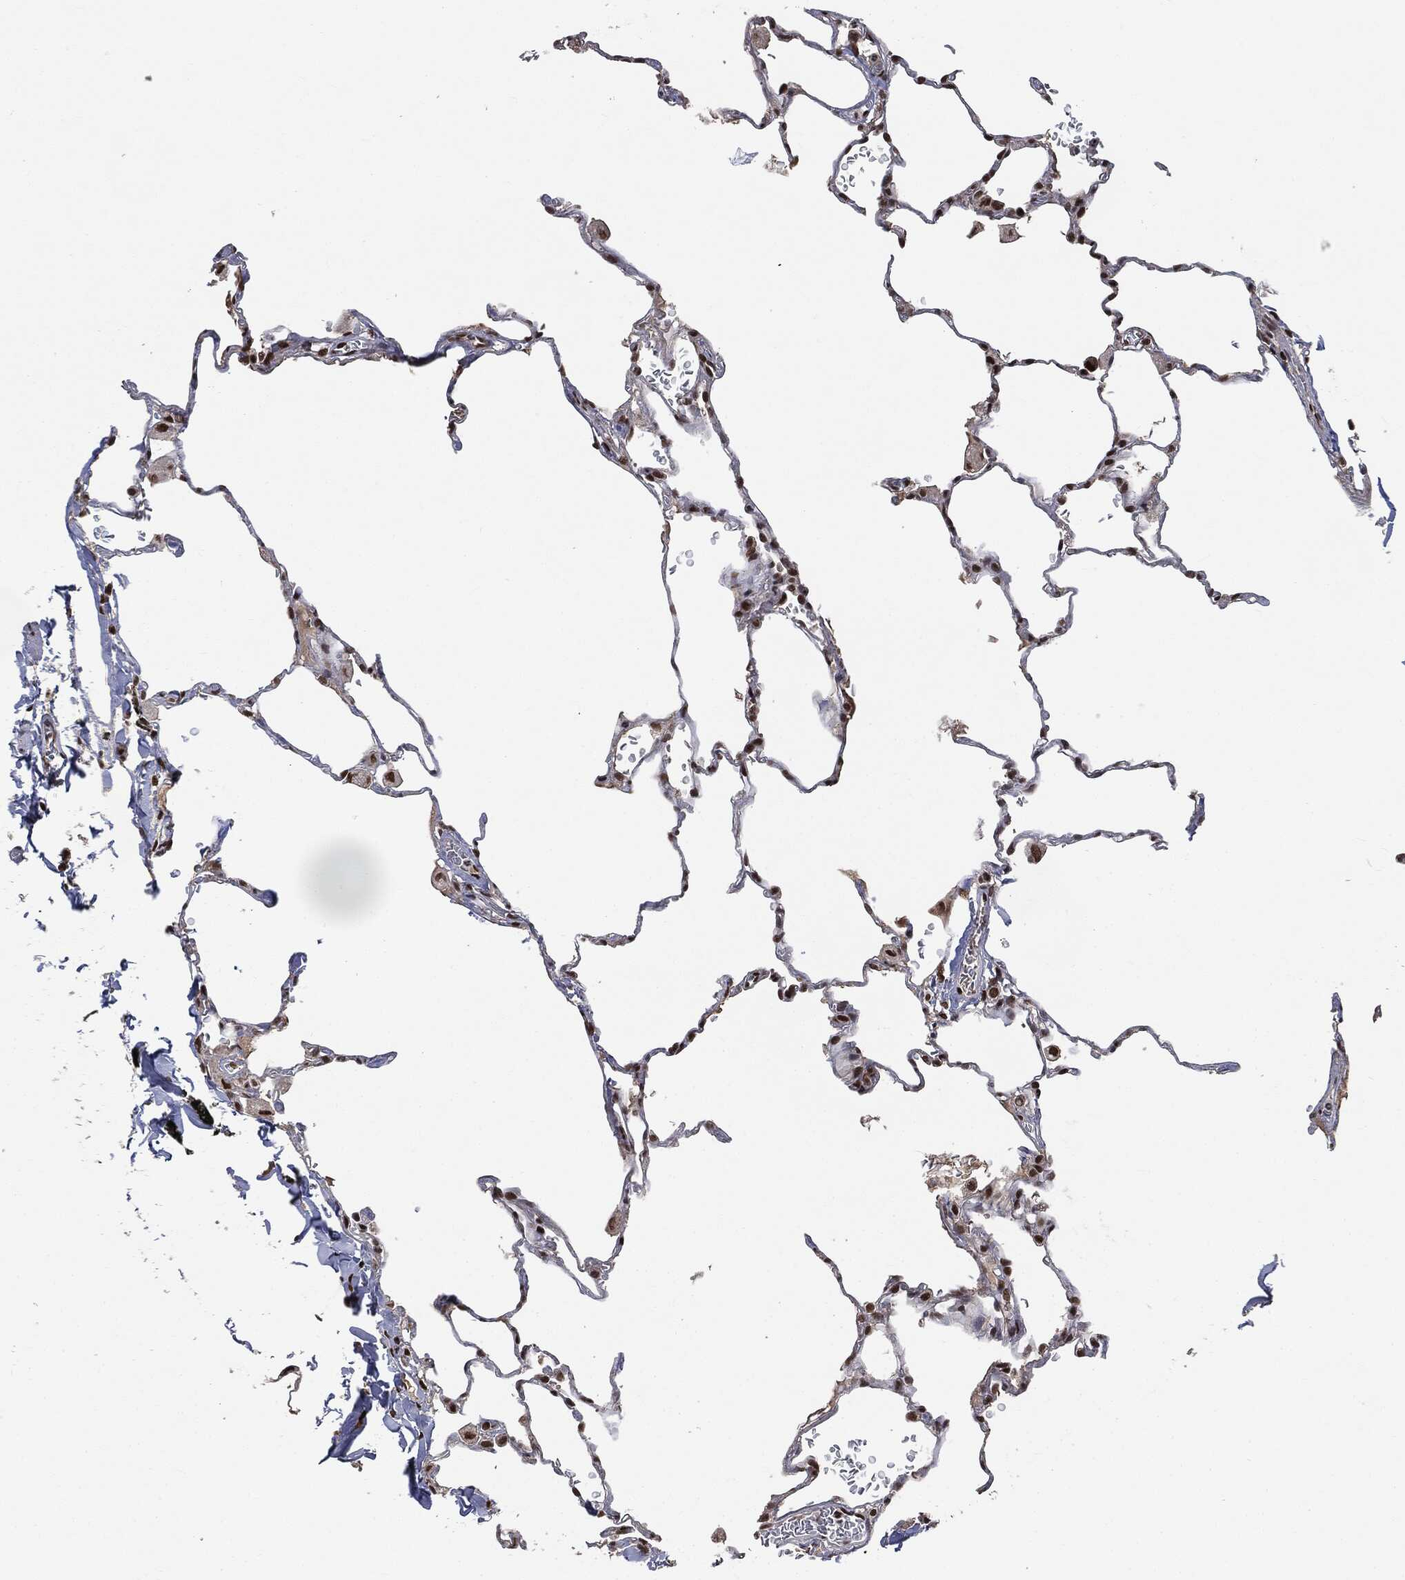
{"staining": {"intensity": "strong", "quantity": ">75%", "location": "nuclear"}, "tissue": "lung", "cell_type": "Alveolar cells", "image_type": "normal", "snomed": [{"axis": "morphology", "description": "Normal tissue, NOS"}, {"axis": "morphology", "description": "Adenocarcinoma, metastatic, NOS"}, {"axis": "topography", "description": "Lung"}], "caption": "Strong nuclear staining for a protein is present in approximately >75% of alveolar cells of benign lung using IHC.", "gene": "DPH2", "patient": {"sex": "male", "age": 45}}